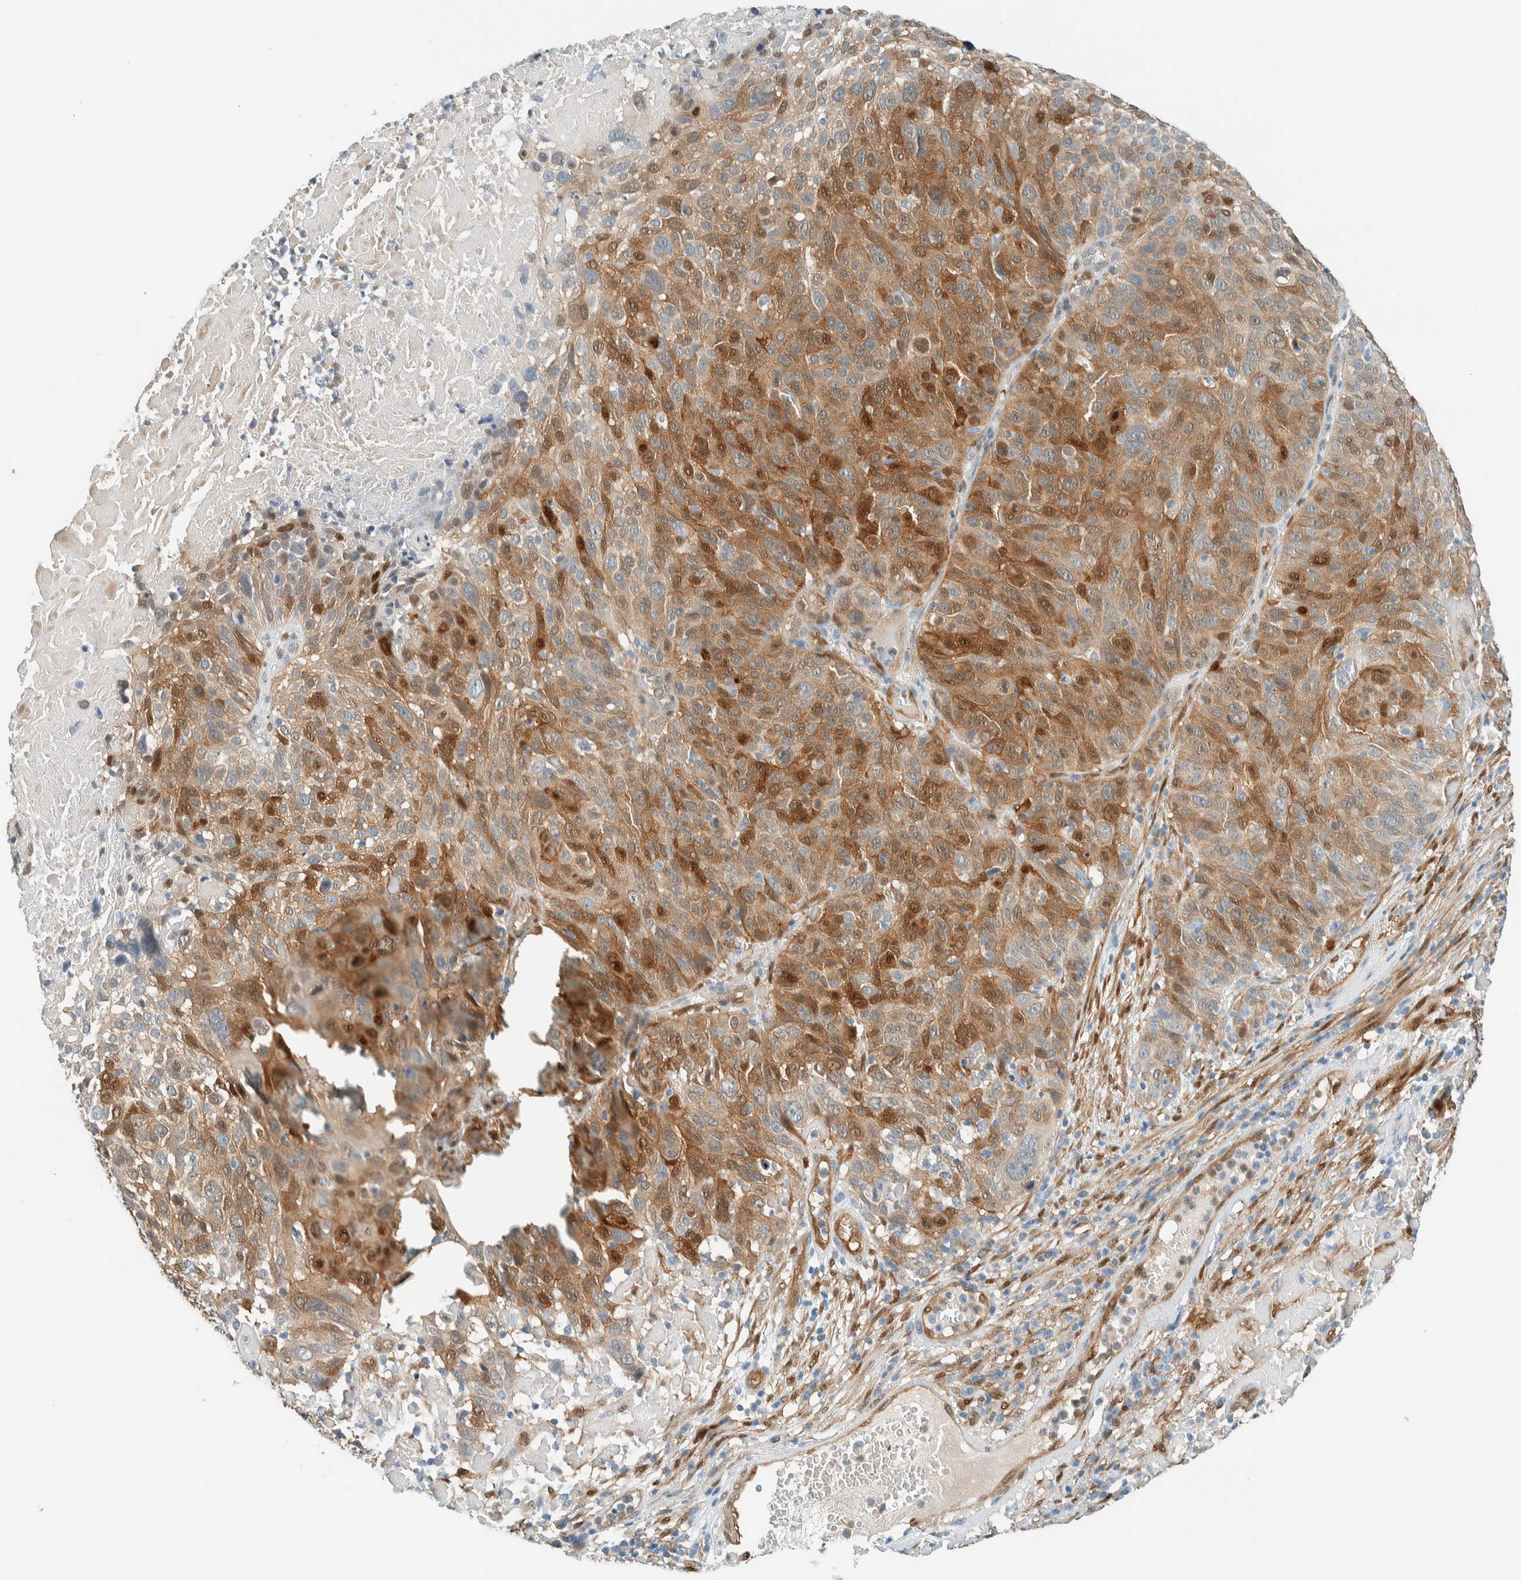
{"staining": {"intensity": "moderate", "quantity": "25%-75%", "location": "cytoplasmic/membranous,nuclear"}, "tissue": "cervical cancer", "cell_type": "Tumor cells", "image_type": "cancer", "snomed": [{"axis": "morphology", "description": "Squamous cell carcinoma, NOS"}, {"axis": "topography", "description": "Cervix"}], "caption": "Tumor cells show moderate cytoplasmic/membranous and nuclear expression in approximately 25%-75% of cells in cervical cancer (squamous cell carcinoma).", "gene": "NXN", "patient": {"sex": "female", "age": 74}}